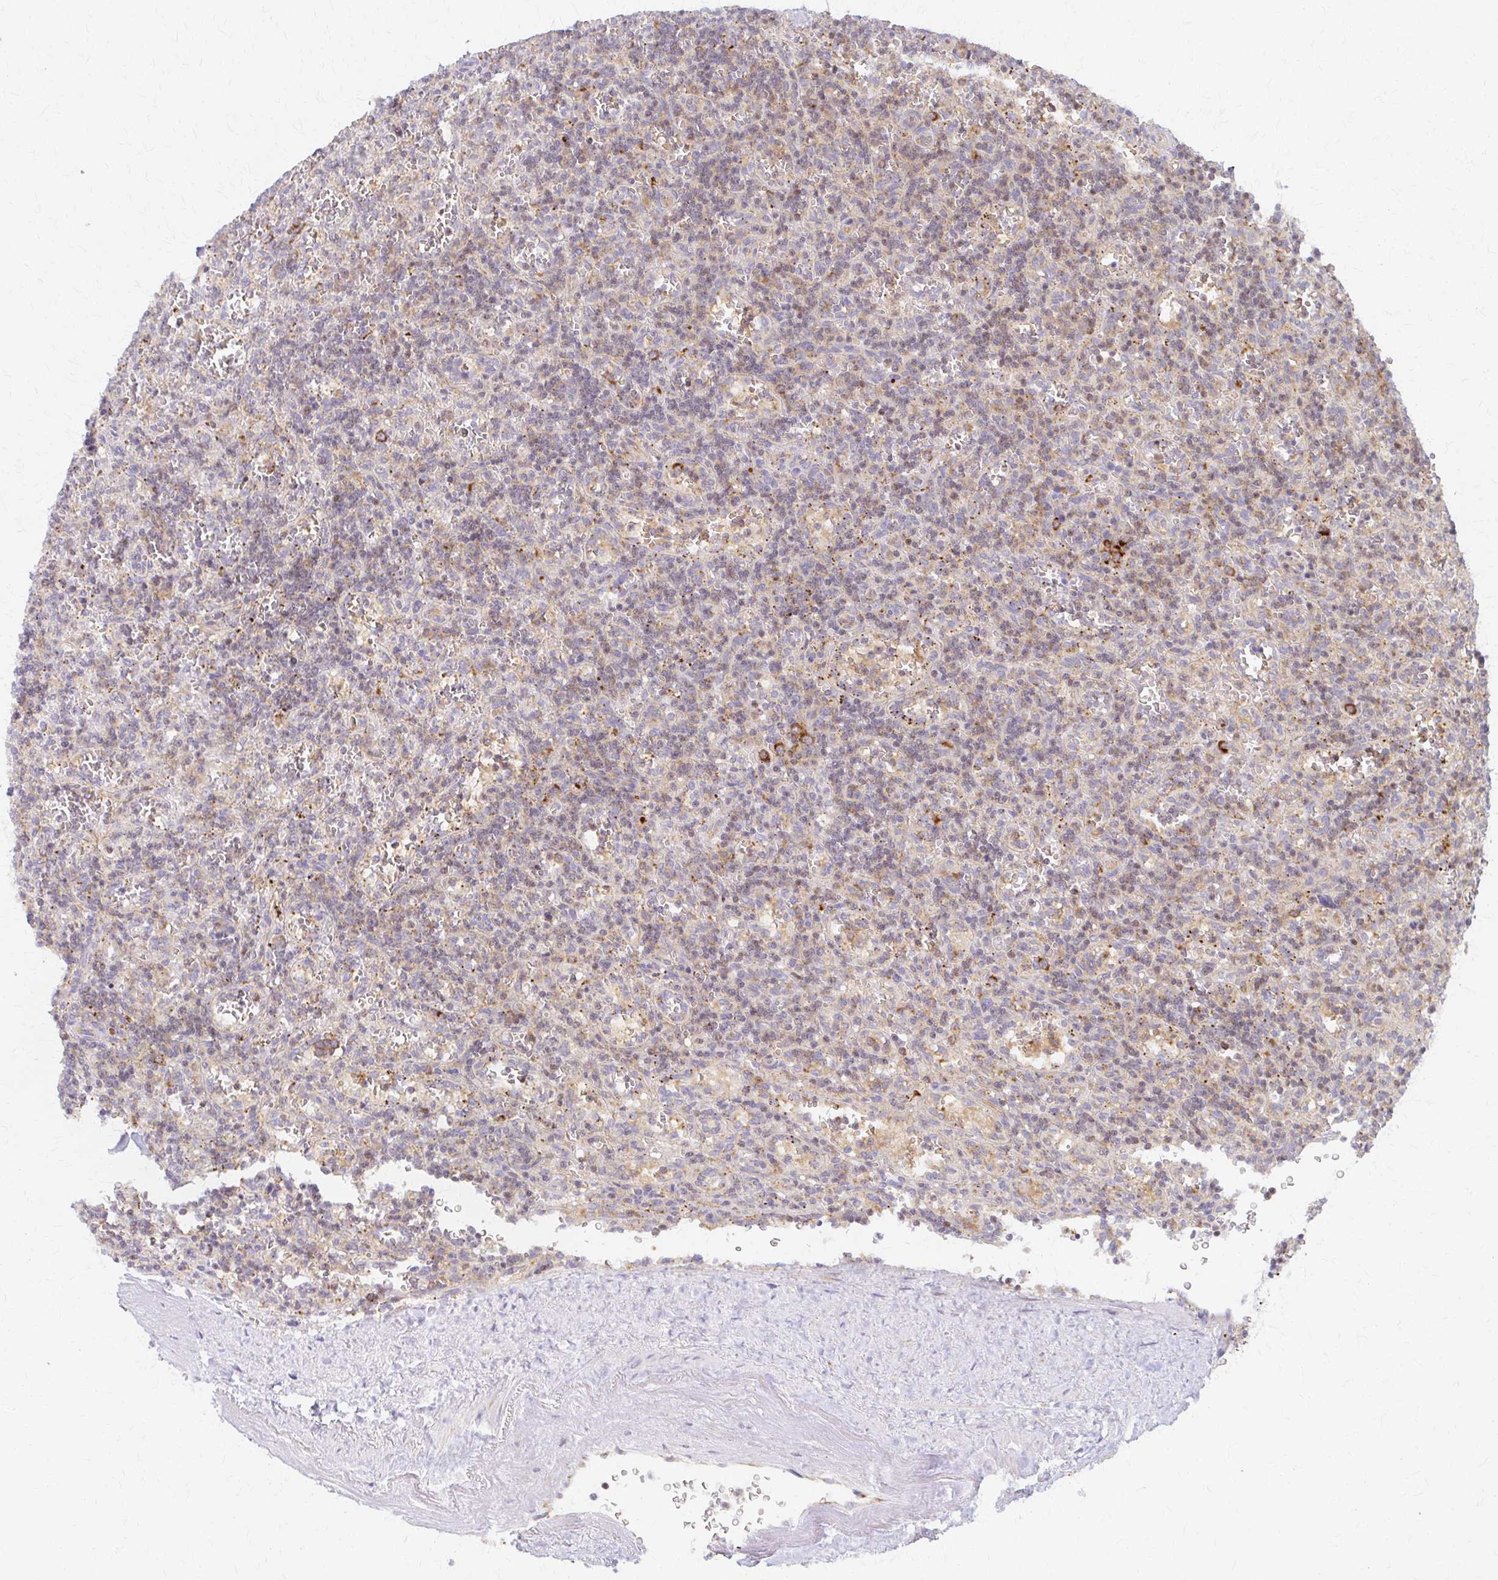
{"staining": {"intensity": "weak", "quantity": "25%-75%", "location": "cytoplasmic/membranous"}, "tissue": "lymphoma", "cell_type": "Tumor cells", "image_type": "cancer", "snomed": [{"axis": "morphology", "description": "Malignant lymphoma, non-Hodgkin's type, Low grade"}, {"axis": "topography", "description": "Spleen"}], "caption": "Immunohistochemistry (IHC) staining of lymphoma, which shows low levels of weak cytoplasmic/membranous expression in about 25%-75% of tumor cells indicating weak cytoplasmic/membranous protein staining. The staining was performed using DAB (brown) for protein detection and nuclei were counterstained in hematoxylin (blue).", "gene": "ARHGAP35", "patient": {"sex": "male", "age": 73}}